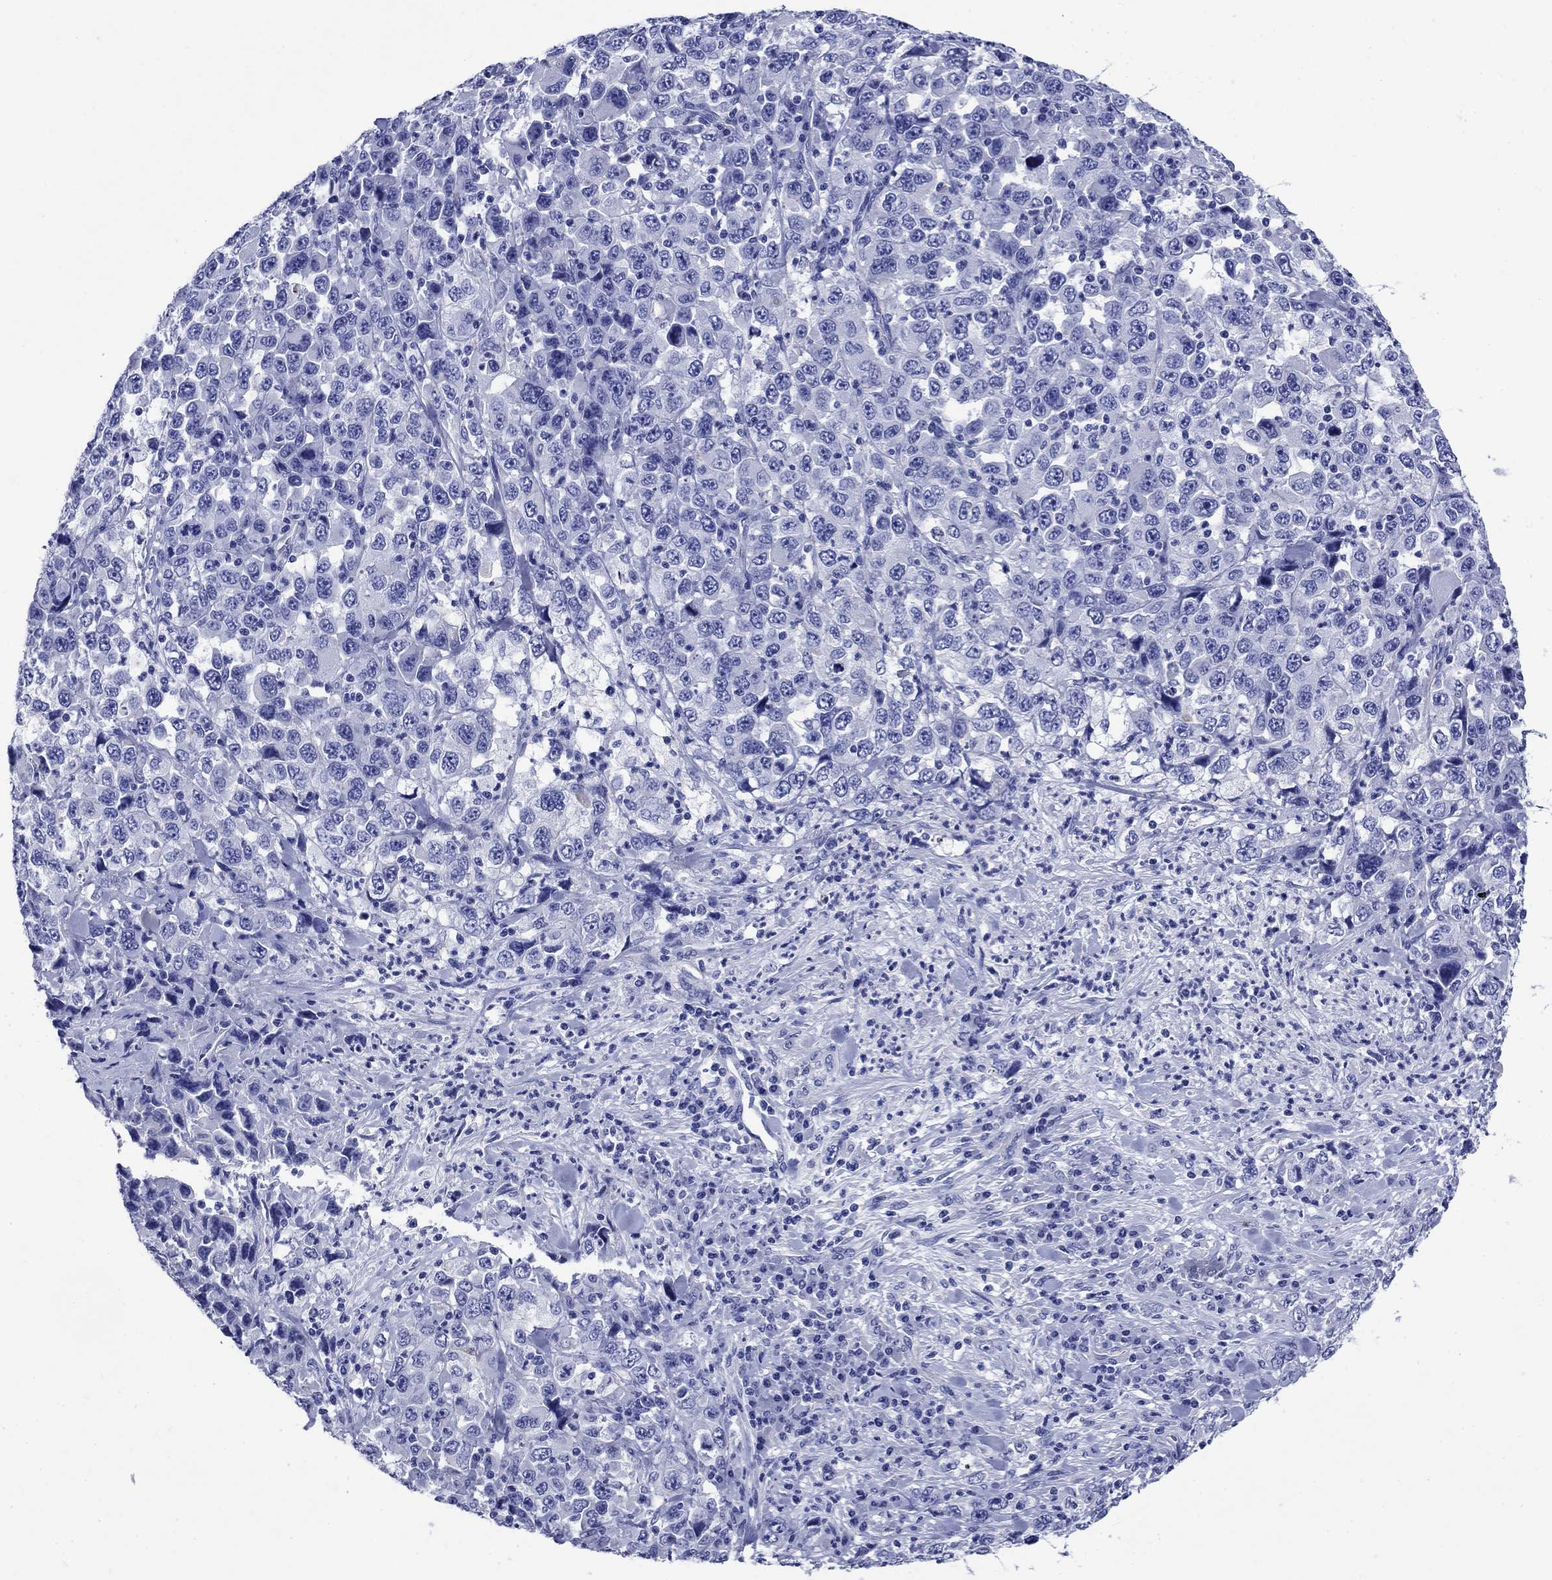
{"staining": {"intensity": "negative", "quantity": "none", "location": "none"}, "tissue": "stomach cancer", "cell_type": "Tumor cells", "image_type": "cancer", "snomed": [{"axis": "morphology", "description": "Normal tissue, NOS"}, {"axis": "morphology", "description": "Adenocarcinoma, NOS"}, {"axis": "topography", "description": "Stomach, upper"}, {"axis": "topography", "description": "Stomach"}], "caption": "Micrograph shows no protein expression in tumor cells of stomach cancer tissue.", "gene": "SLC1A2", "patient": {"sex": "male", "age": 59}}